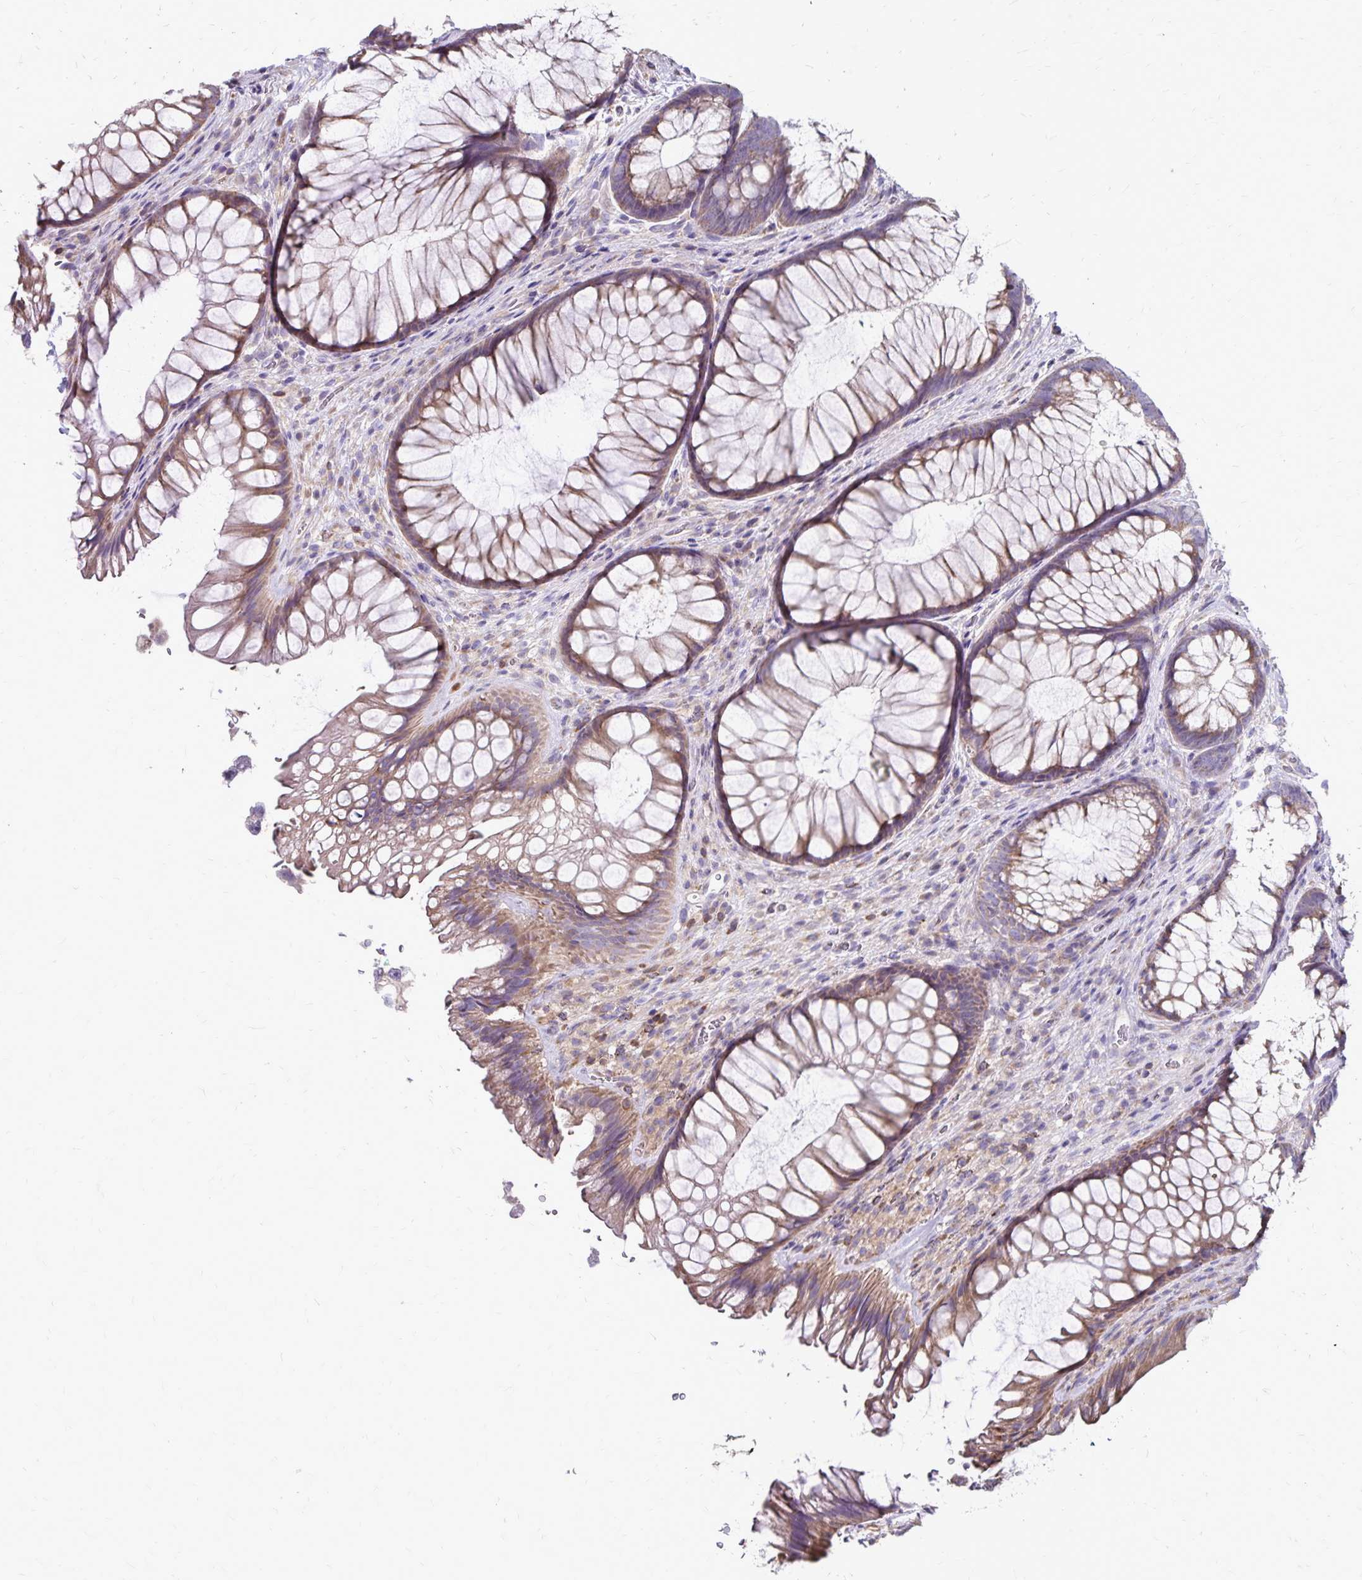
{"staining": {"intensity": "moderate", "quantity": "25%-75%", "location": "cytoplasmic/membranous"}, "tissue": "rectum", "cell_type": "Glandular cells", "image_type": "normal", "snomed": [{"axis": "morphology", "description": "Normal tissue, NOS"}, {"axis": "topography", "description": "Rectum"}], "caption": "A high-resolution photomicrograph shows immunohistochemistry staining of normal rectum, which displays moderate cytoplasmic/membranous expression in about 25%-75% of glandular cells.", "gene": "NAGPA", "patient": {"sex": "male", "age": 53}}